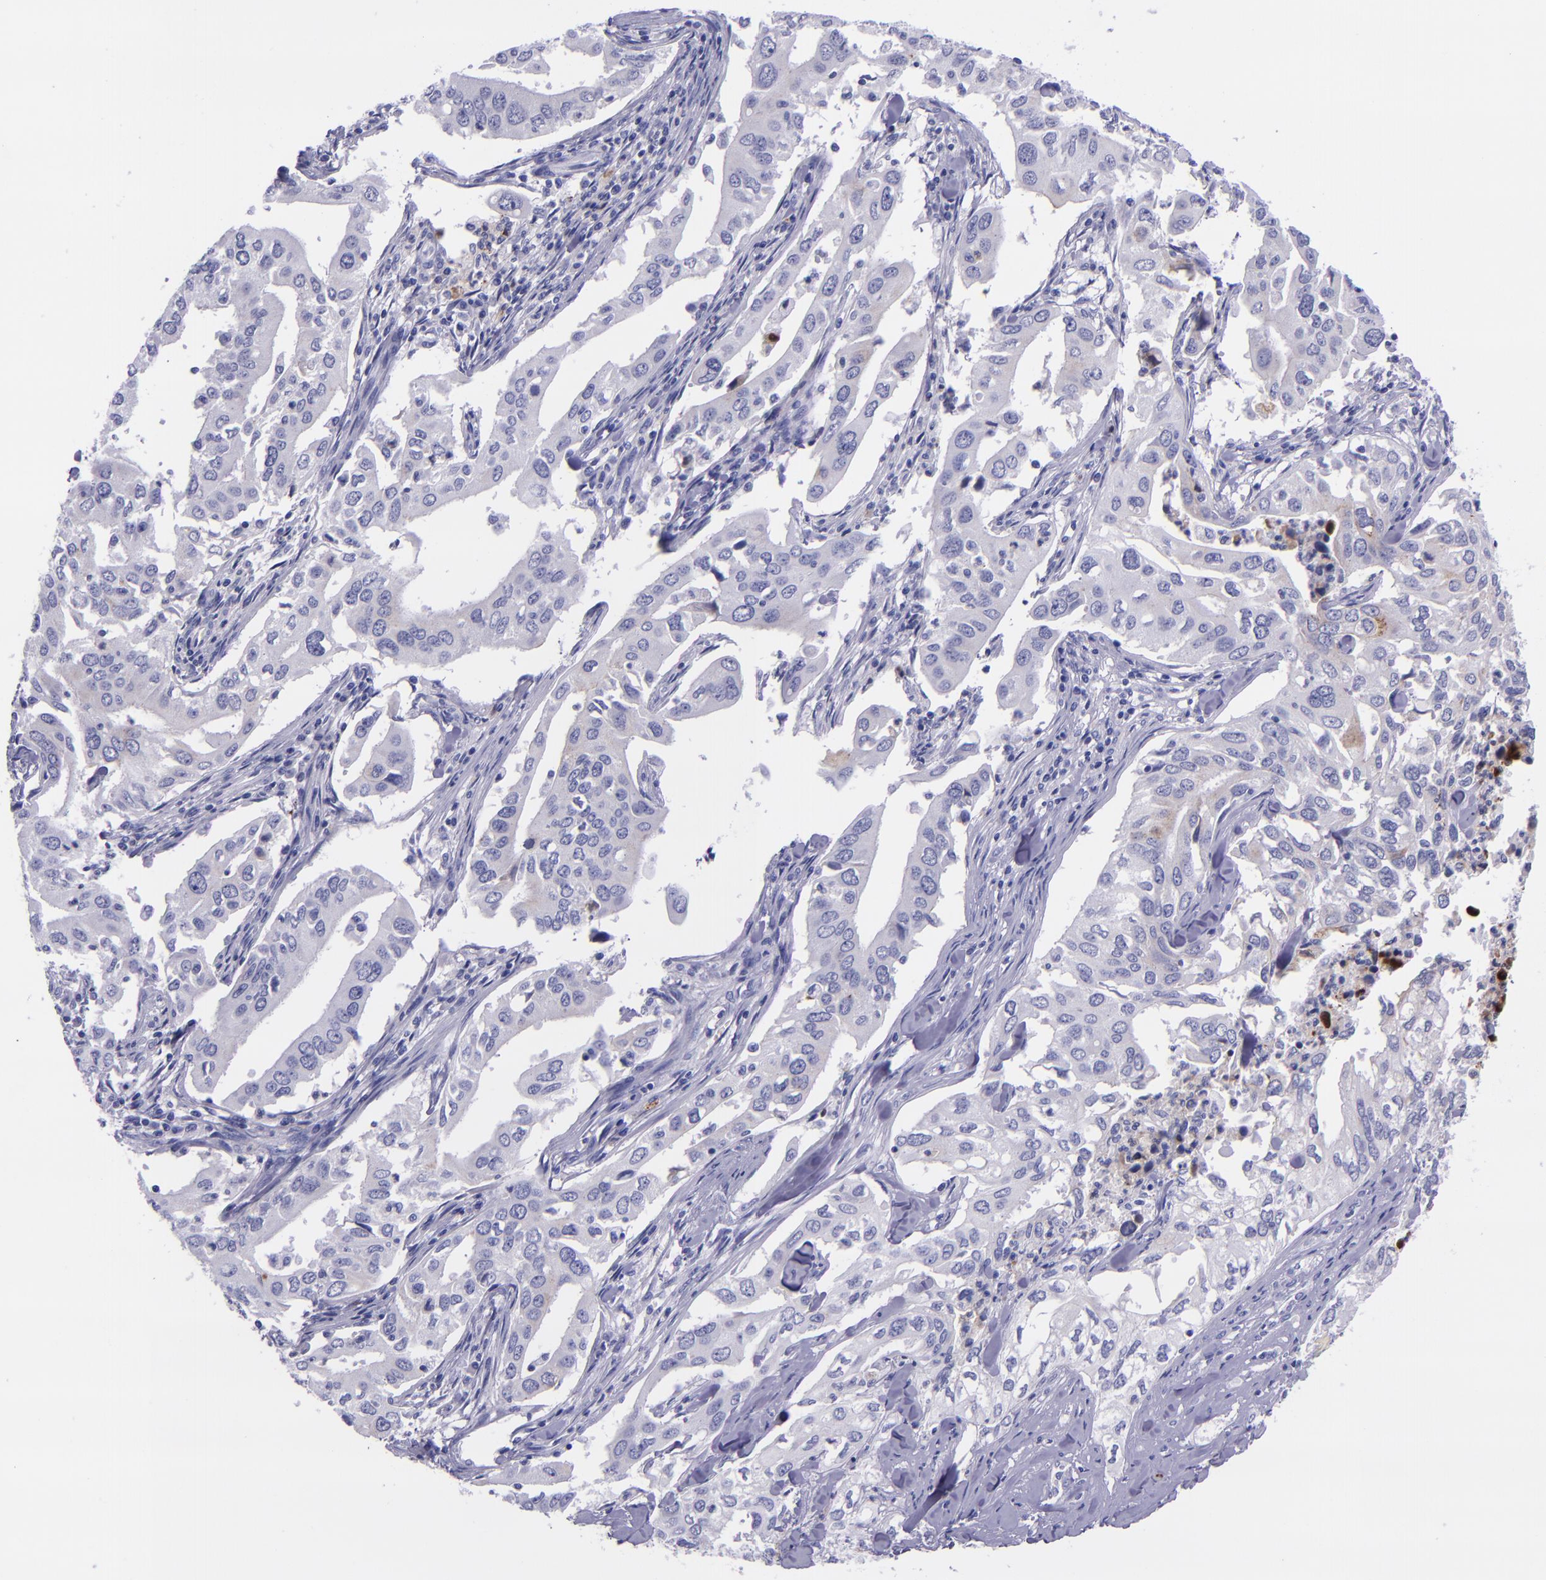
{"staining": {"intensity": "weak", "quantity": "<25%", "location": "cytoplasmic/membranous"}, "tissue": "lung cancer", "cell_type": "Tumor cells", "image_type": "cancer", "snomed": [{"axis": "morphology", "description": "Adenocarcinoma, NOS"}, {"axis": "topography", "description": "Lung"}], "caption": "Human lung adenocarcinoma stained for a protein using IHC demonstrates no expression in tumor cells.", "gene": "SLPI", "patient": {"sex": "male", "age": 48}}